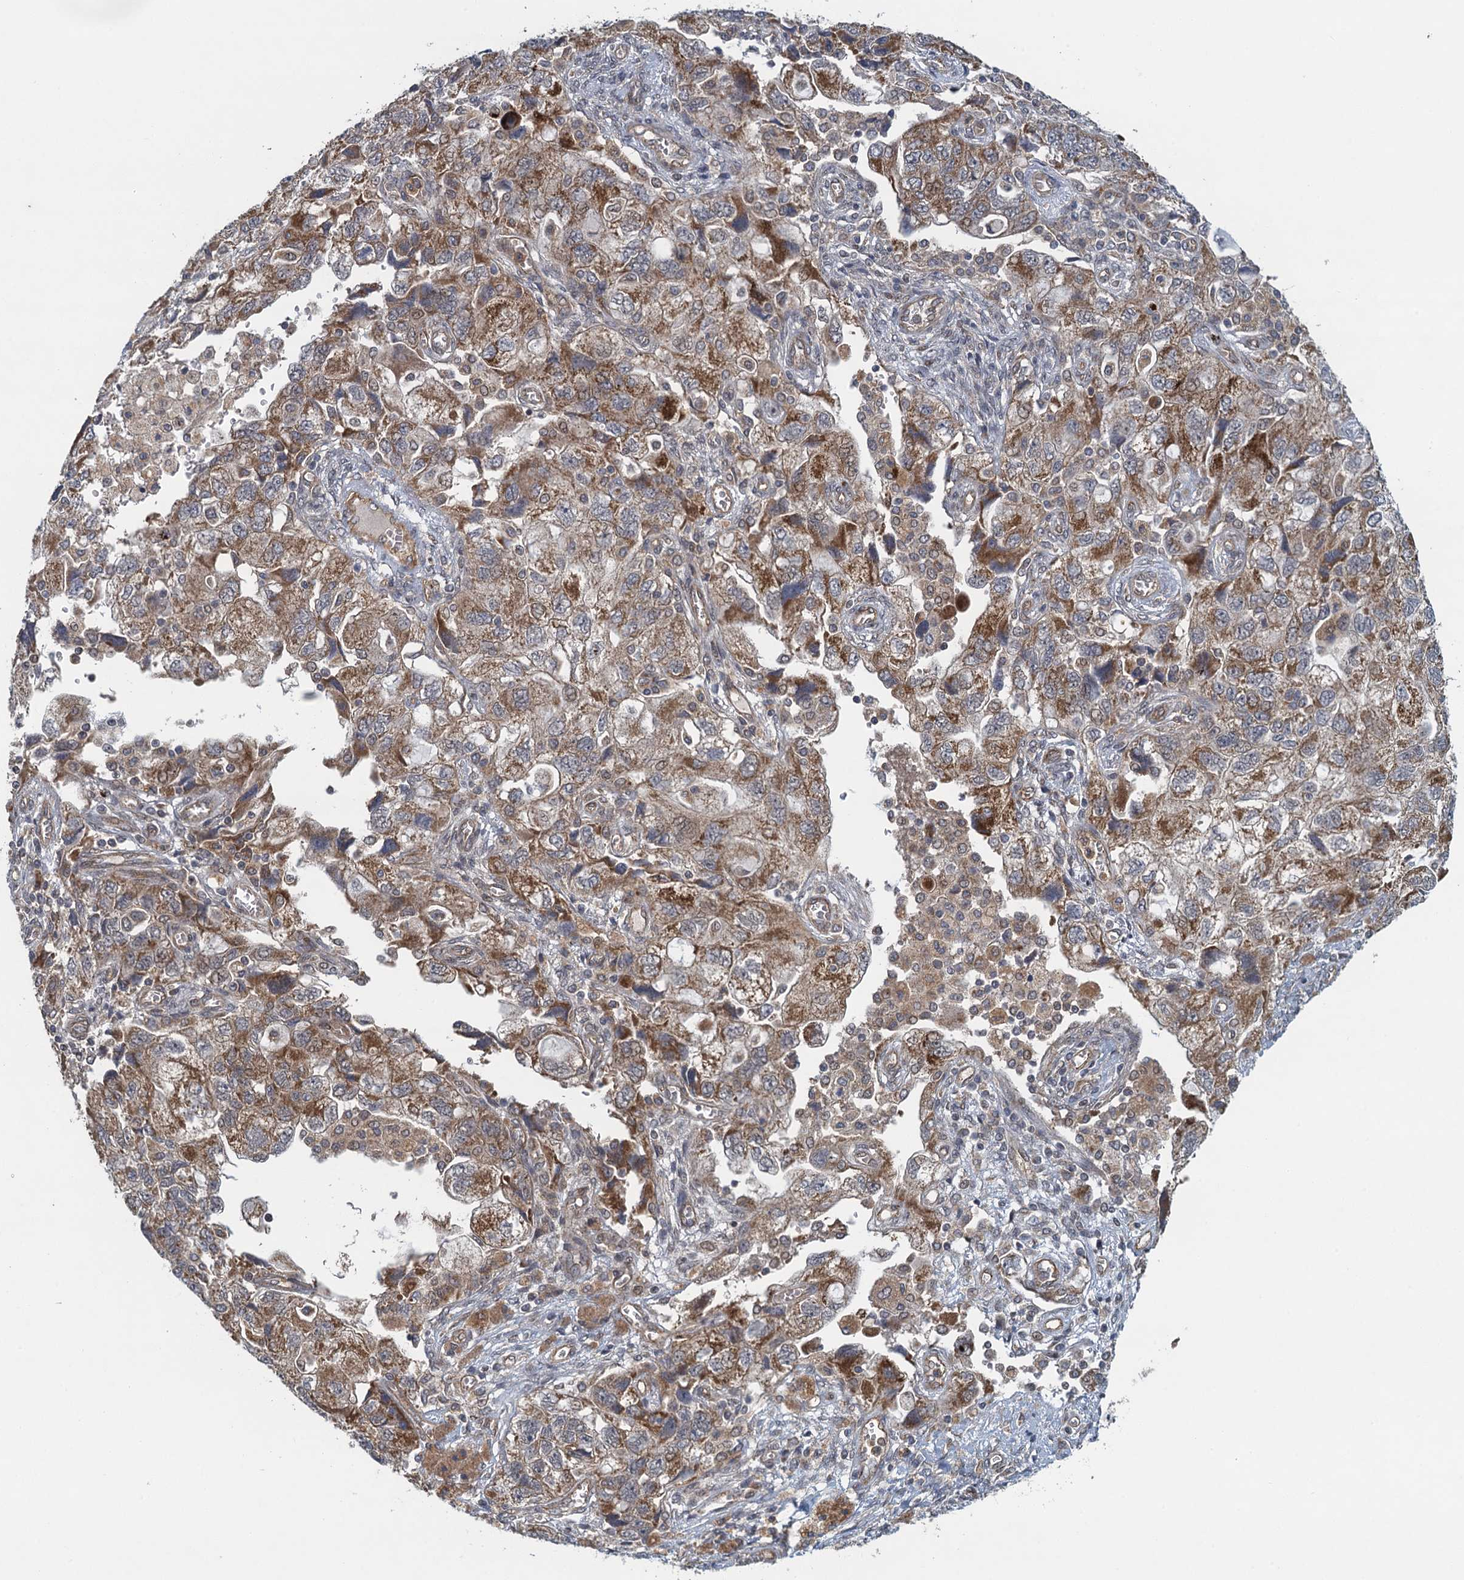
{"staining": {"intensity": "moderate", "quantity": ">75%", "location": "cytoplasmic/membranous"}, "tissue": "ovarian cancer", "cell_type": "Tumor cells", "image_type": "cancer", "snomed": [{"axis": "morphology", "description": "Carcinoma, NOS"}, {"axis": "morphology", "description": "Cystadenocarcinoma, serous, NOS"}, {"axis": "topography", "description": "Ovary"}], "caption": "Protein positivity by immunohistochemistry exhibits moderate cytoplasmic/membranous positivity in about >75% of tumor cells in ovarian serous cystadenocarcinoma.", "gene": "NLRP10", "patient": {"sex": "female", "age": 69}}